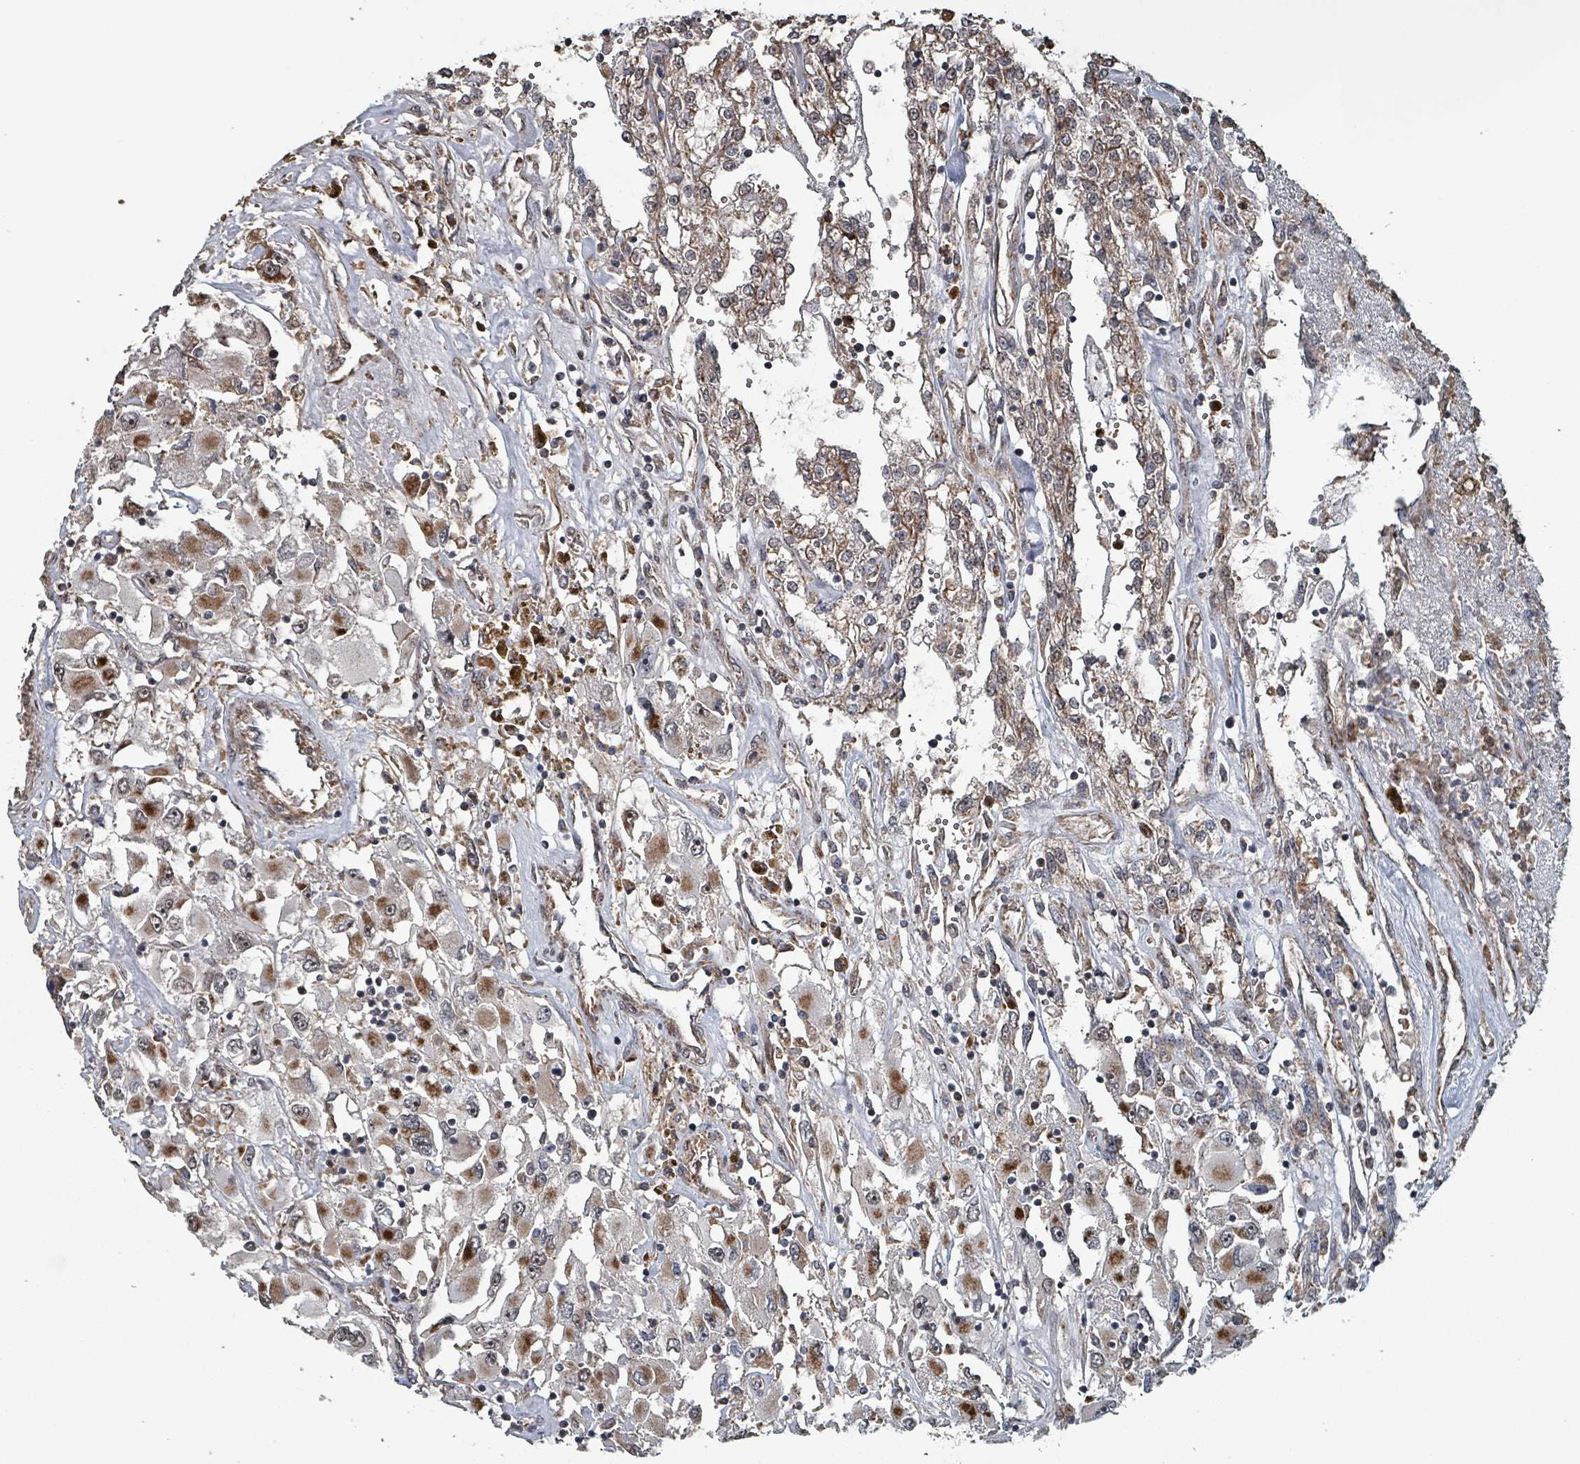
{"staining": {"intensity": "moderate", "quantity": "25%-75%", "location": "cytoplasmic/membranous"}, "tissue": "renal cancer", "cell_type": "Tumor cells", "image_type": "cancer", "snomed": [{"axis": "morphology", "description": "Adenocarcinoma, NOS"}, {"axis": "topography", "description": "Kidney"}], "caption": "Renal adenocarcinoma was stained to show a protein in brown. There is medium levels of moderate cytoplasmic/membranous staining in about 25%-75% of tumor cells.", "gene": "MRPL4", "patient": {"sex": "female", "age": 52}}